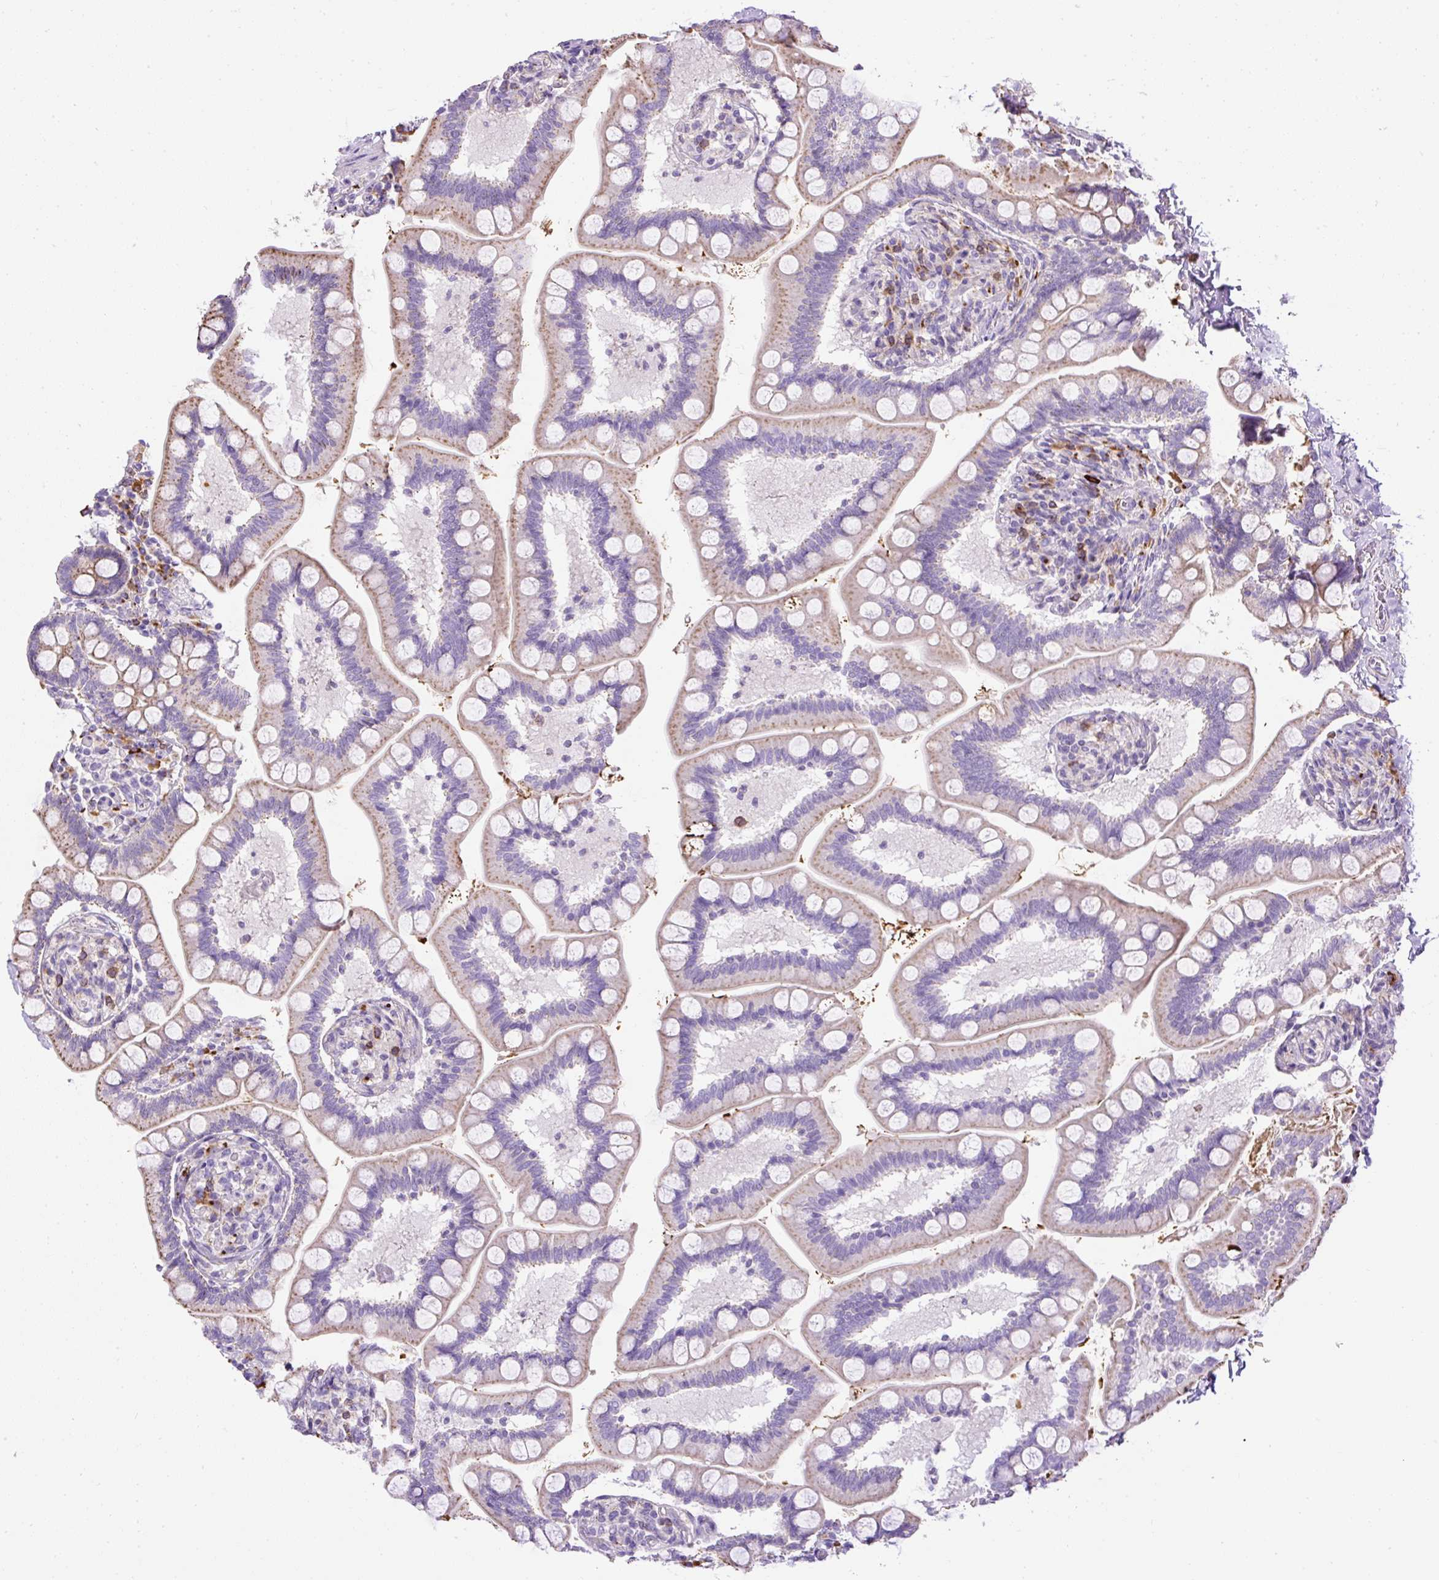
{"staining": {"intensity": "weak", "quantity": "25%-75%", "location": "cytoplasmic/membranous"}, "tissue": "small intestine", "cell_type": "Glandular cells", "image_type": "normal", "snomed": [{"axis": "morphology", "description": "Normal tissue, NOS"}, {"axis": "topography", "description": "Small intestine"}], "caption": "Glandular cells demonstrate weak cytoplasmic/membranous expression in approximately 25%-75% of cells in unremarkable small intestine.", "gene": "CFAP47", "patient": {"sex": "female", "age": 64}}